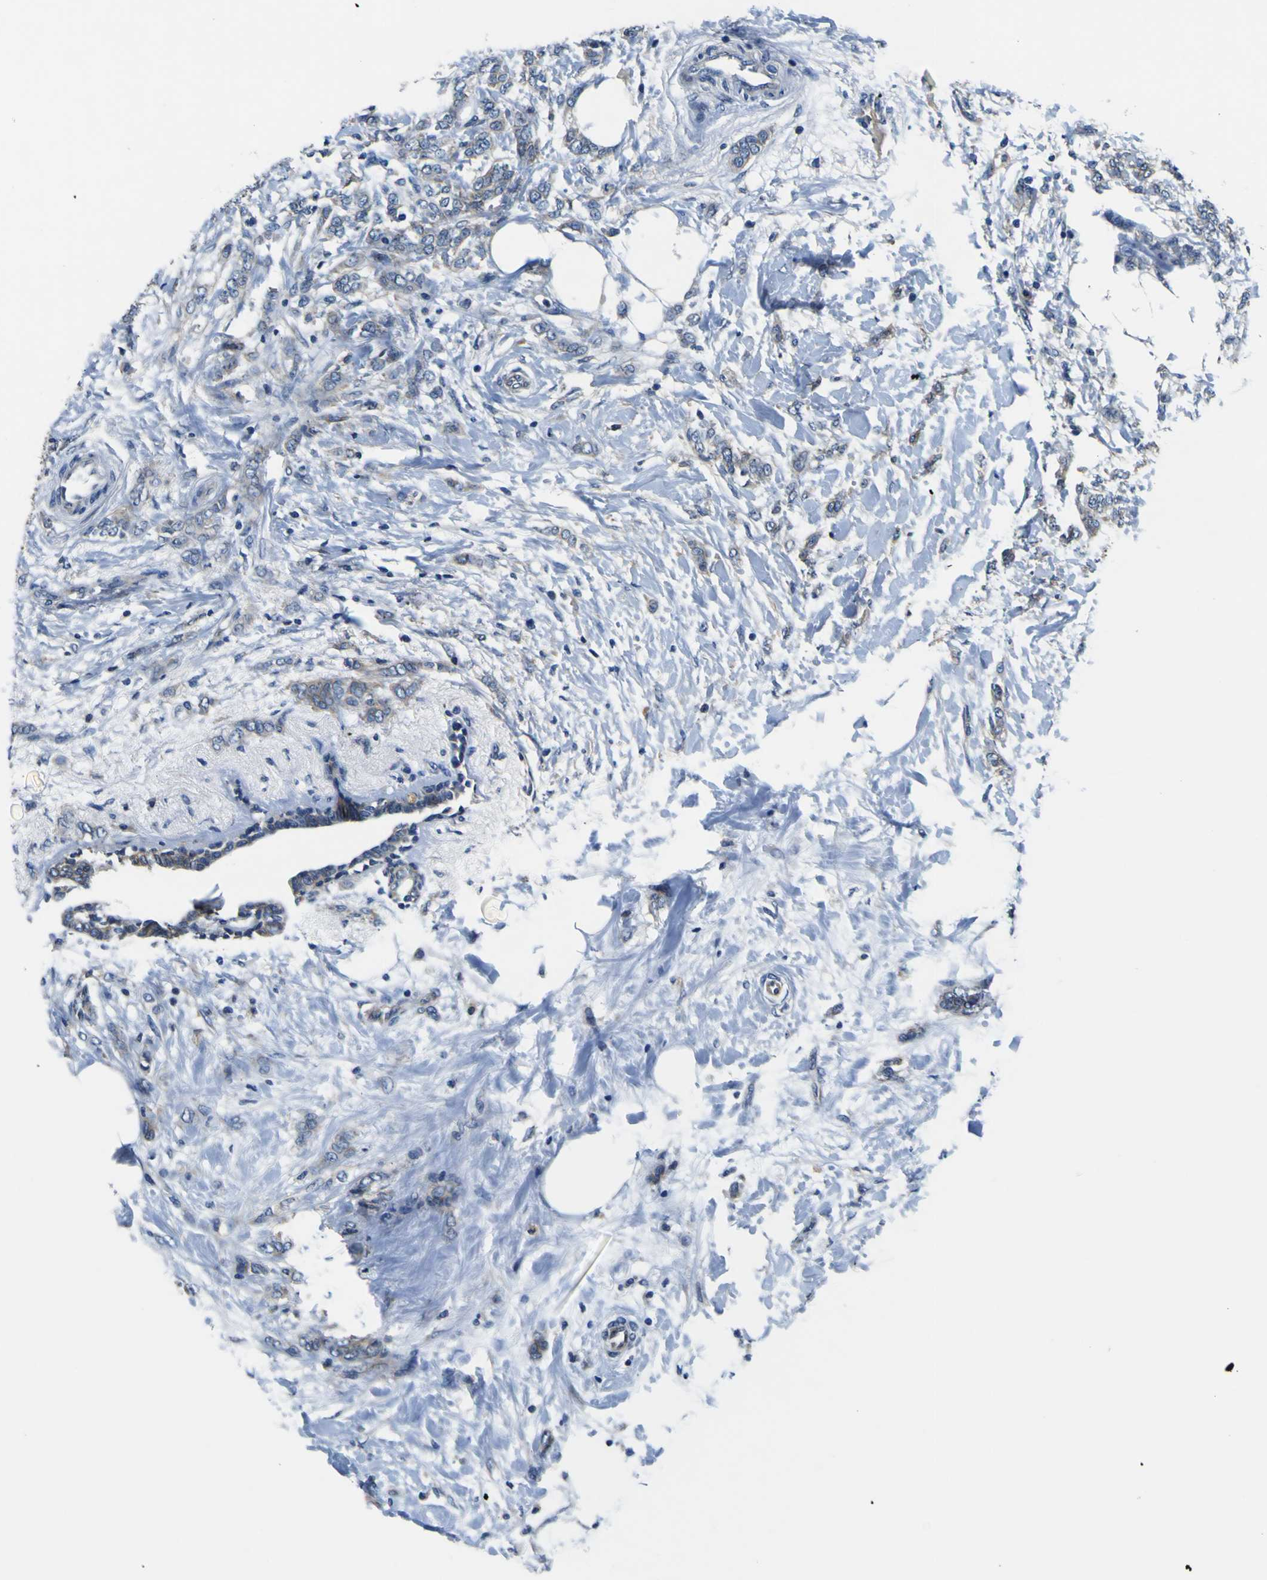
{"staining": {"intensity": "negative", "quantity": "none", "location": "none"}, "tissue": "breast cancer", "cell_type": "Tumor cells", "image_type": "cancer", "snomed": [{"axis": "morphology", "description": "Lobular carcinoma, in situ"}, {"axis": "morphology", "description": "Lobular carcinoma"}, {"axis": "topography", "description": "Breast"}], "caption": "Immunohistochemistry (IHC) micrograph of neoplastic tissue: human breast lobular carcinoma in situ stained with DAB (3,3'-diaminobenzidine) shows no significant protein staining in tumor cells.", "gene": "EPHB4", "patient": {"sex": "female", "age": 41}}